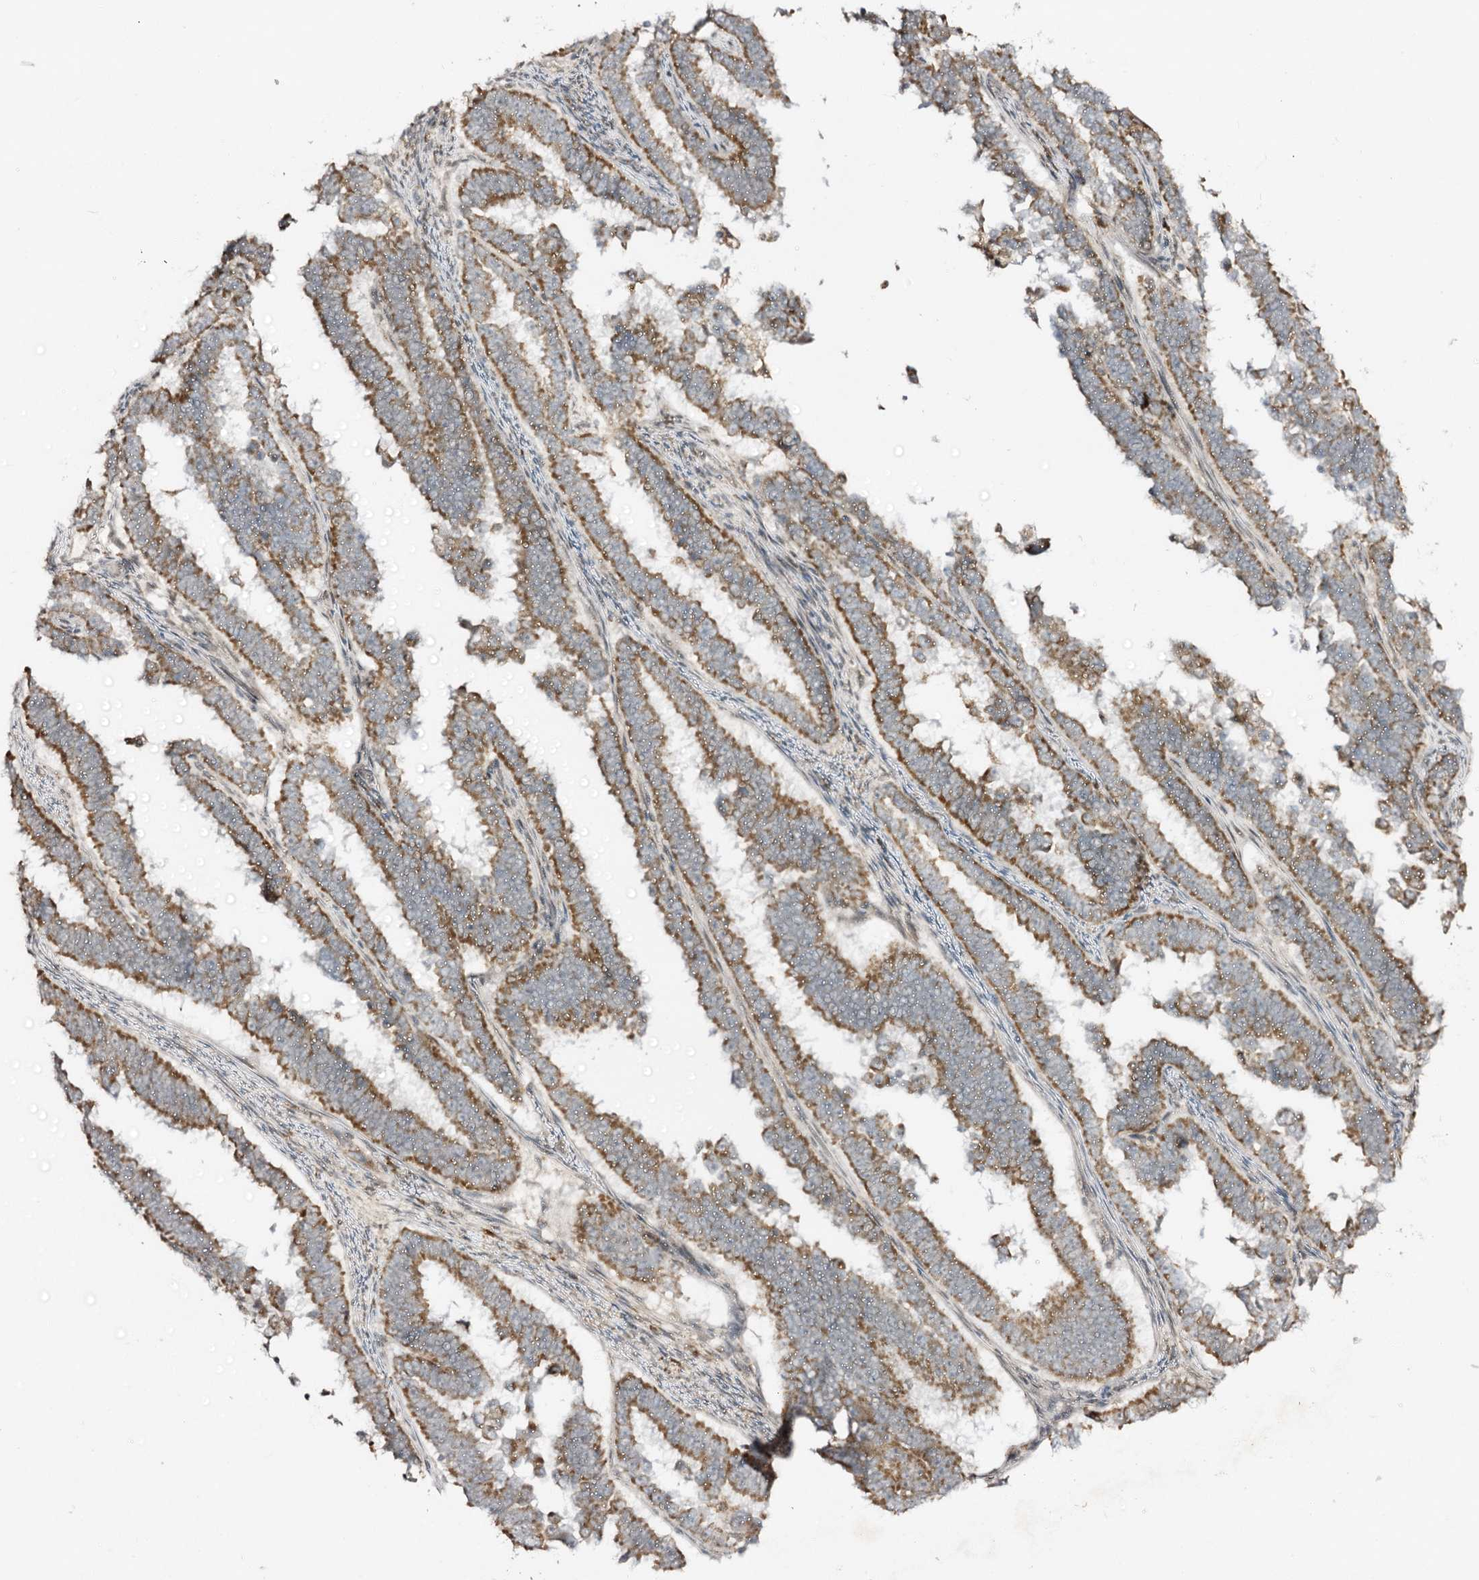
{"staining": {"intensity": "moderate", "quantity": ">75%", "location": "cytoplasmic/membranous"}, "tissue": "endometrial cancer", "cell_type": "Tumor cells", "image_type": "cancer", "snomed": [{"axis": "morphology", "description": "Adenocarcinoma, NOS"}, {"axis": "topography", "description": "Endometrium"}], "caption": "Approximately >75% of tumor cells in adenocarcinoma (endometrial) exhibit moderate cytoplasmic/membranous protein positivity as visualized by brown immunohistochemical staining.", "gene": "CBR4", "patient": {"sex": "female", "age": 75}}